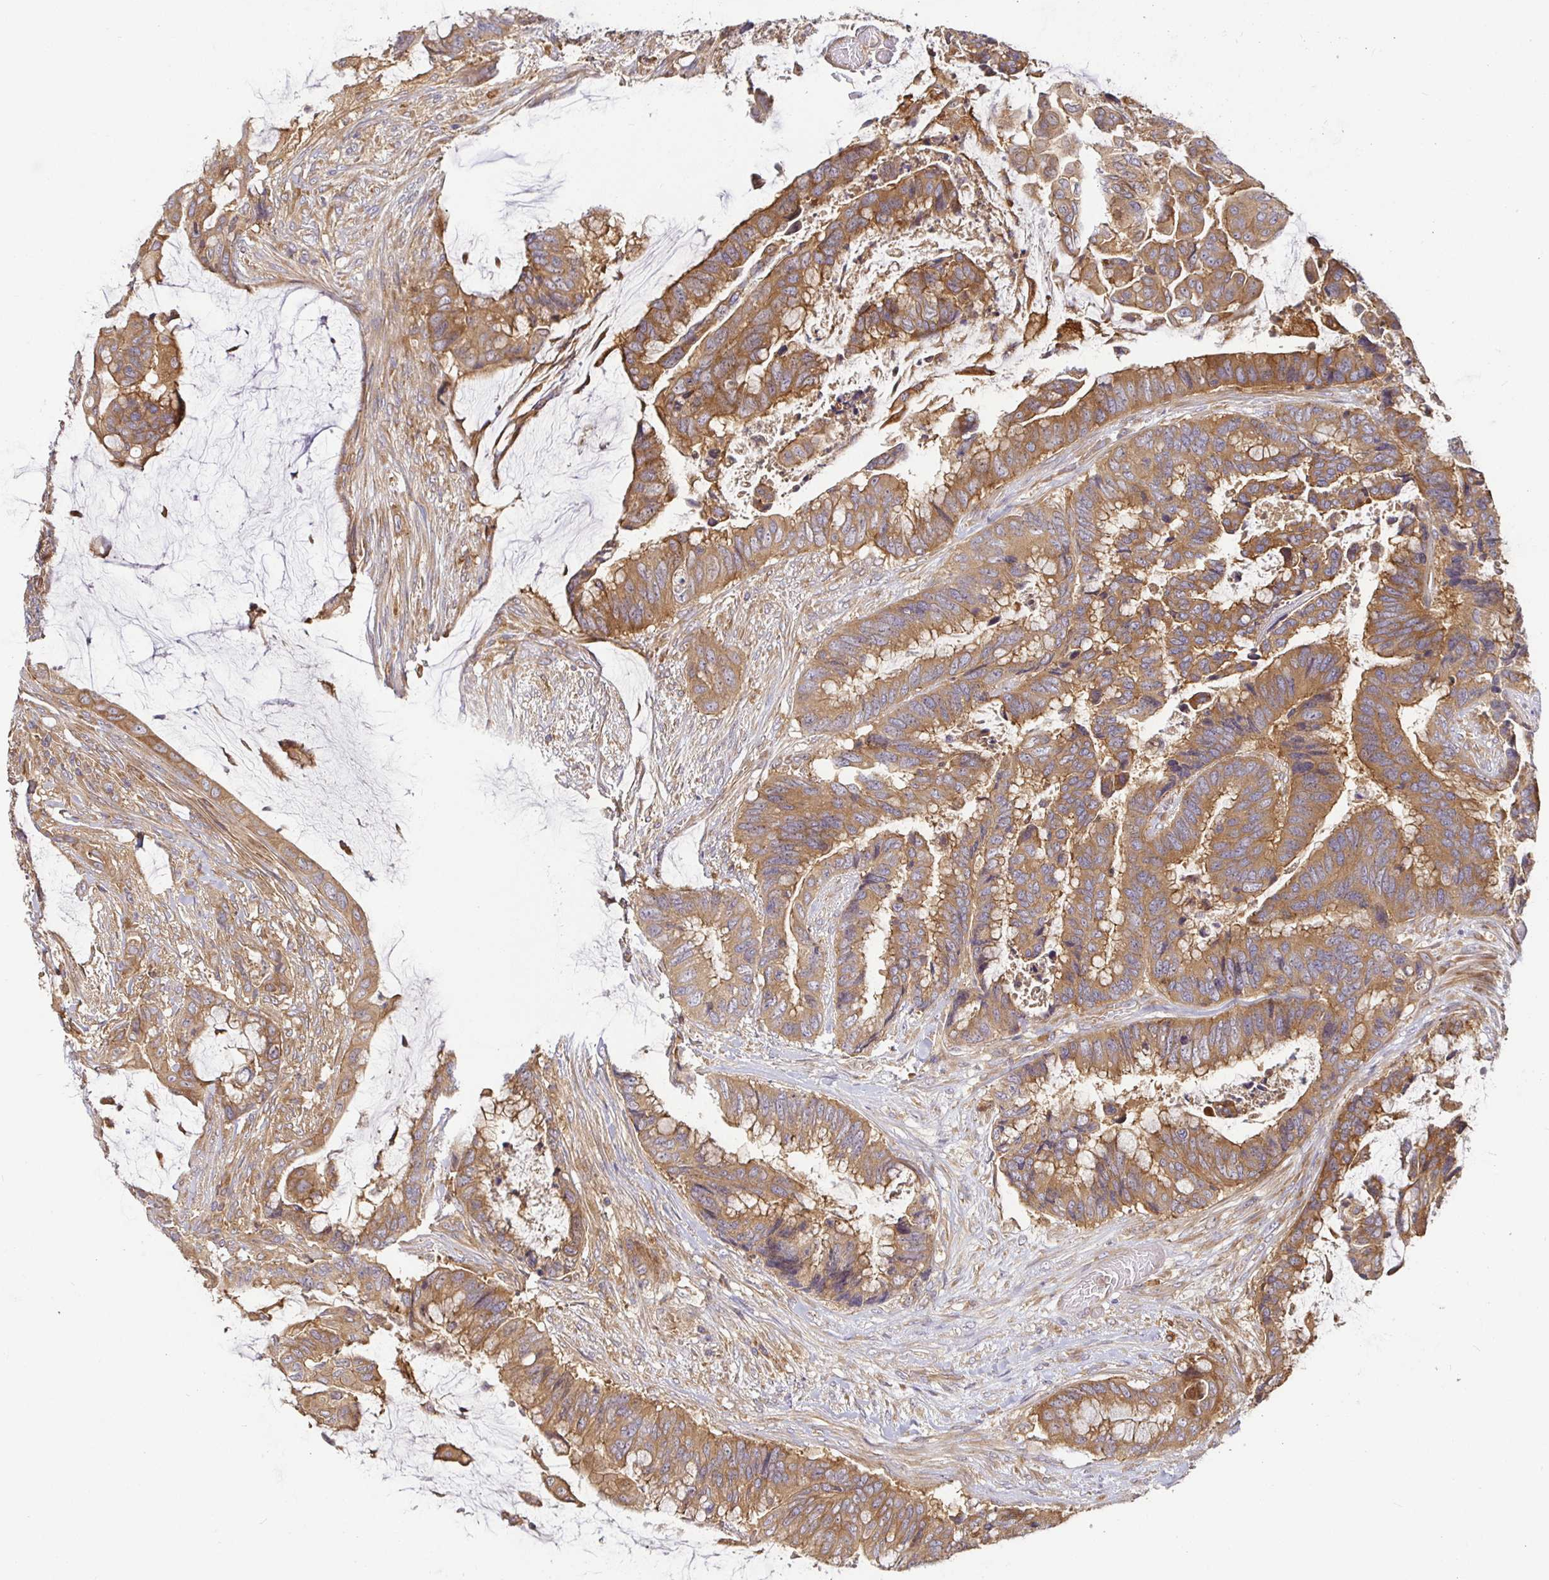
{"staining": {"intensity": "moderate", "quantity": ">75%", "location": "cytoplasmic/membranous"}, "tissue": "colorectal cancer", "cell_type": "Tumor cells", "image_type": "cancer", "snomed": [{"axis": "morphology", "description": "Adenocarcinoma, NOS"}, {"axis": "topography", "description": "Rectum"}], "caption": "There is medium levels of moderate cytoplasmic/membranous positivity in tumor cells of colorectal adenocarcinoma, as demonstrated by immunohistochemical staining (brown color).", "gene": "SNX8", "patient": {"sex": "female", "age": 59}}